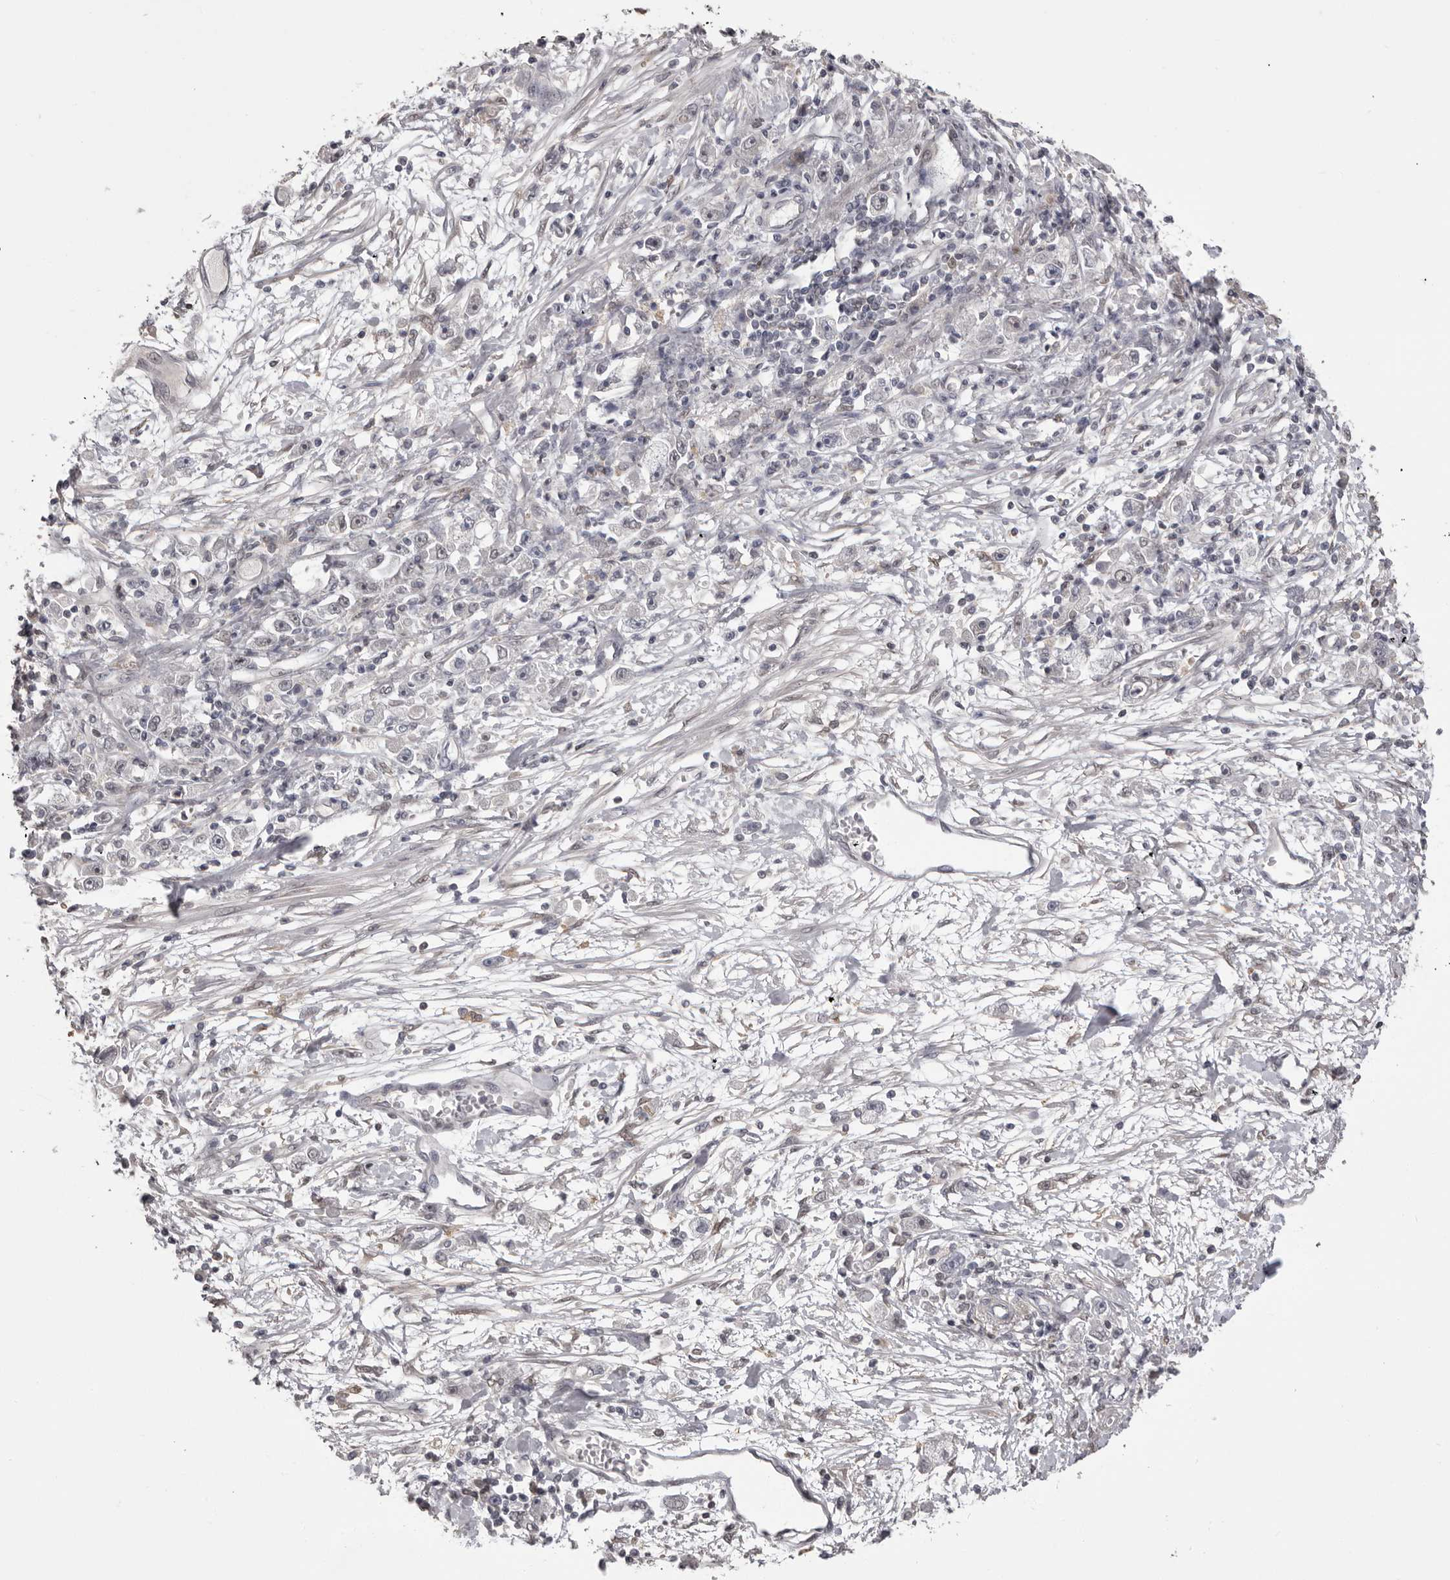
{"staining": {"intensity": "negative", "quantity": "none", "location": "none"}, "tissue": "stomach cancer", "cell_type": "Tumor cells", "image_type": "cancer", "snomed": [{"axis": "morphology", "description": "Adenocarcinoma, NOS"}, {"axis": "topography", "description": "Stomach"}], "caption": "Tumor cells are negative for brown protein staining in adenocarcinoma (stomach).", "gene": "MDH1", "patient": {"sex": "female", "age": 59}}